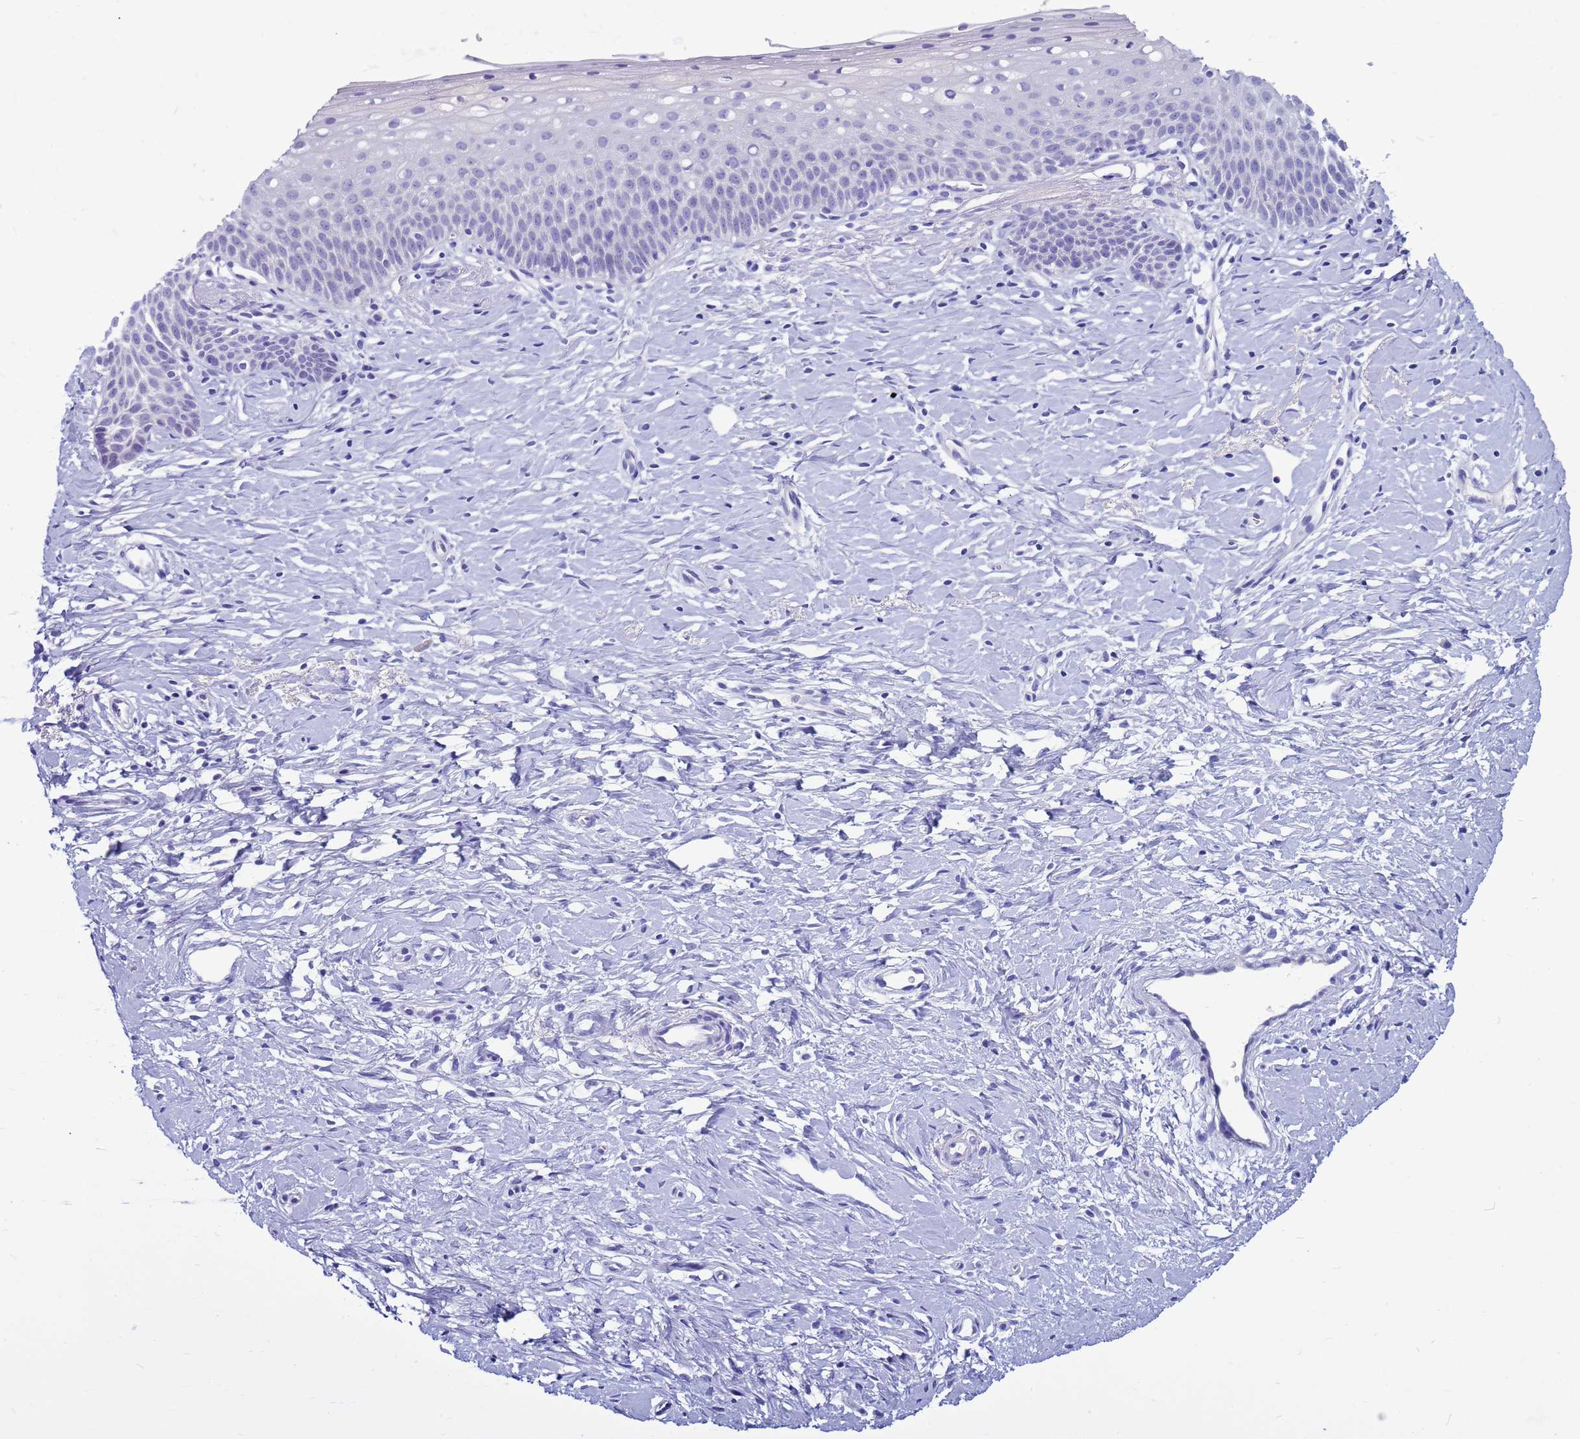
{"staining": {"intensity": "negative", "quantity": "none", "location": "none"}, "tissue": "cervix", "cell_type": "Glandular cells", "image_type": "normal", "snomed": [{"axis": "morphology", "description": "Normal tissue, NOS"}, {"axis": "topography", "description": "Cervix"}], "caption": "IHC image of normal cervix: cervix stained with DAB displays no significant protein staining in glandular cells. (Stains: DAB (3,3'-diaminobenzidine) IHC with hematoxylin counter stain, Microscopy: brightfield microscopy at high magnification).", "gene": "SYCN", "patient": {"sex": "female", "age": 36}}